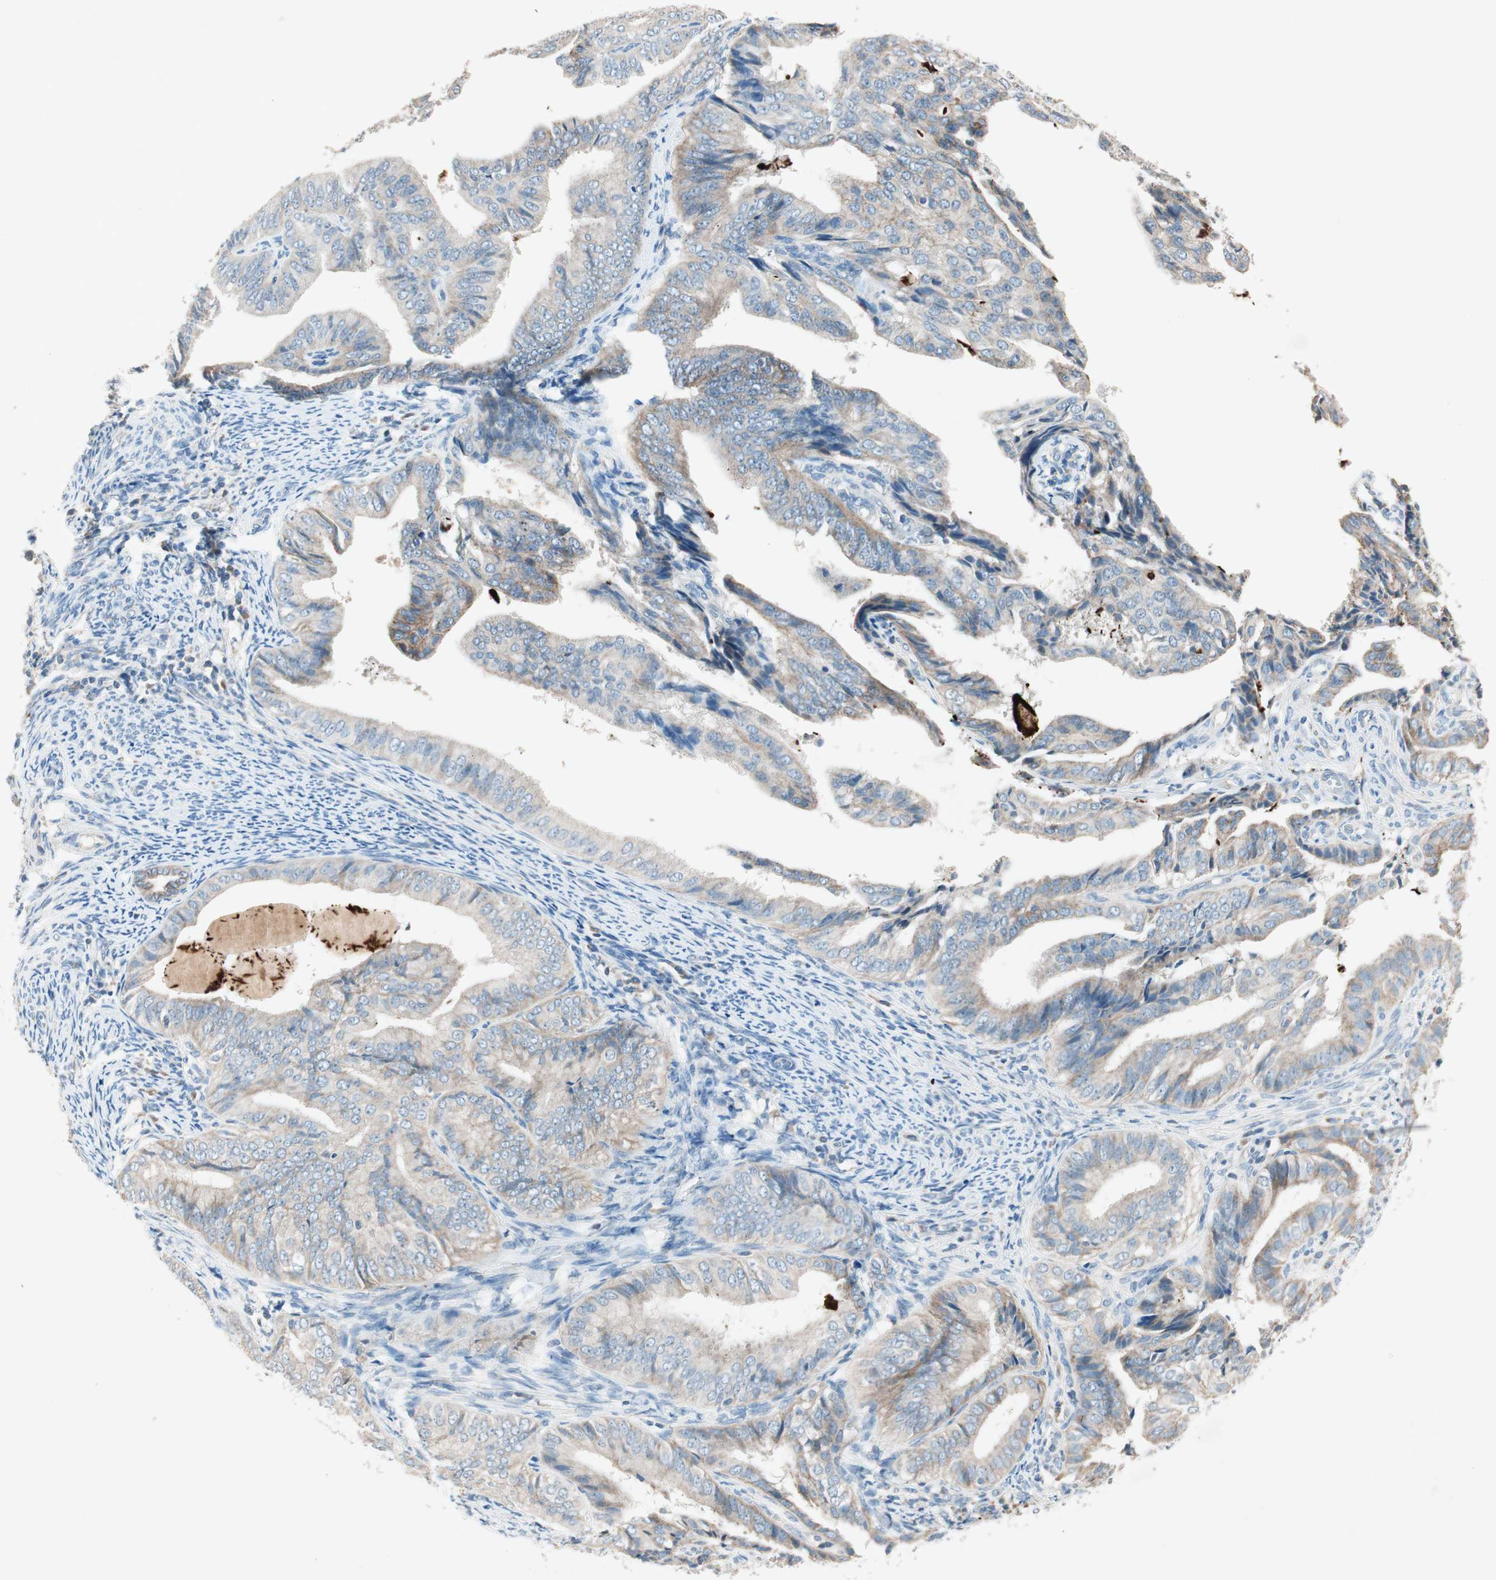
{"staining": {"intensity": "weak", "quantity": "25%-75%", "location": "cytoplasmic/membranous"}, "tissue": "endometrial cancer", "cell_type": "Tumor cells", "image_type": "cancer", "snomed": [{"axis": "morphology", "description": "Adenocarcinoma, NOS"}, {"axis": "topography", "description": "Endometrium"}], "caption": "Adenocarcinoma (endometrial) stained with a protein marker demonstrates weak staining in tumor cells.", "gene": "NKAIN1", "patient": {"sex": "female", "age": 58}}